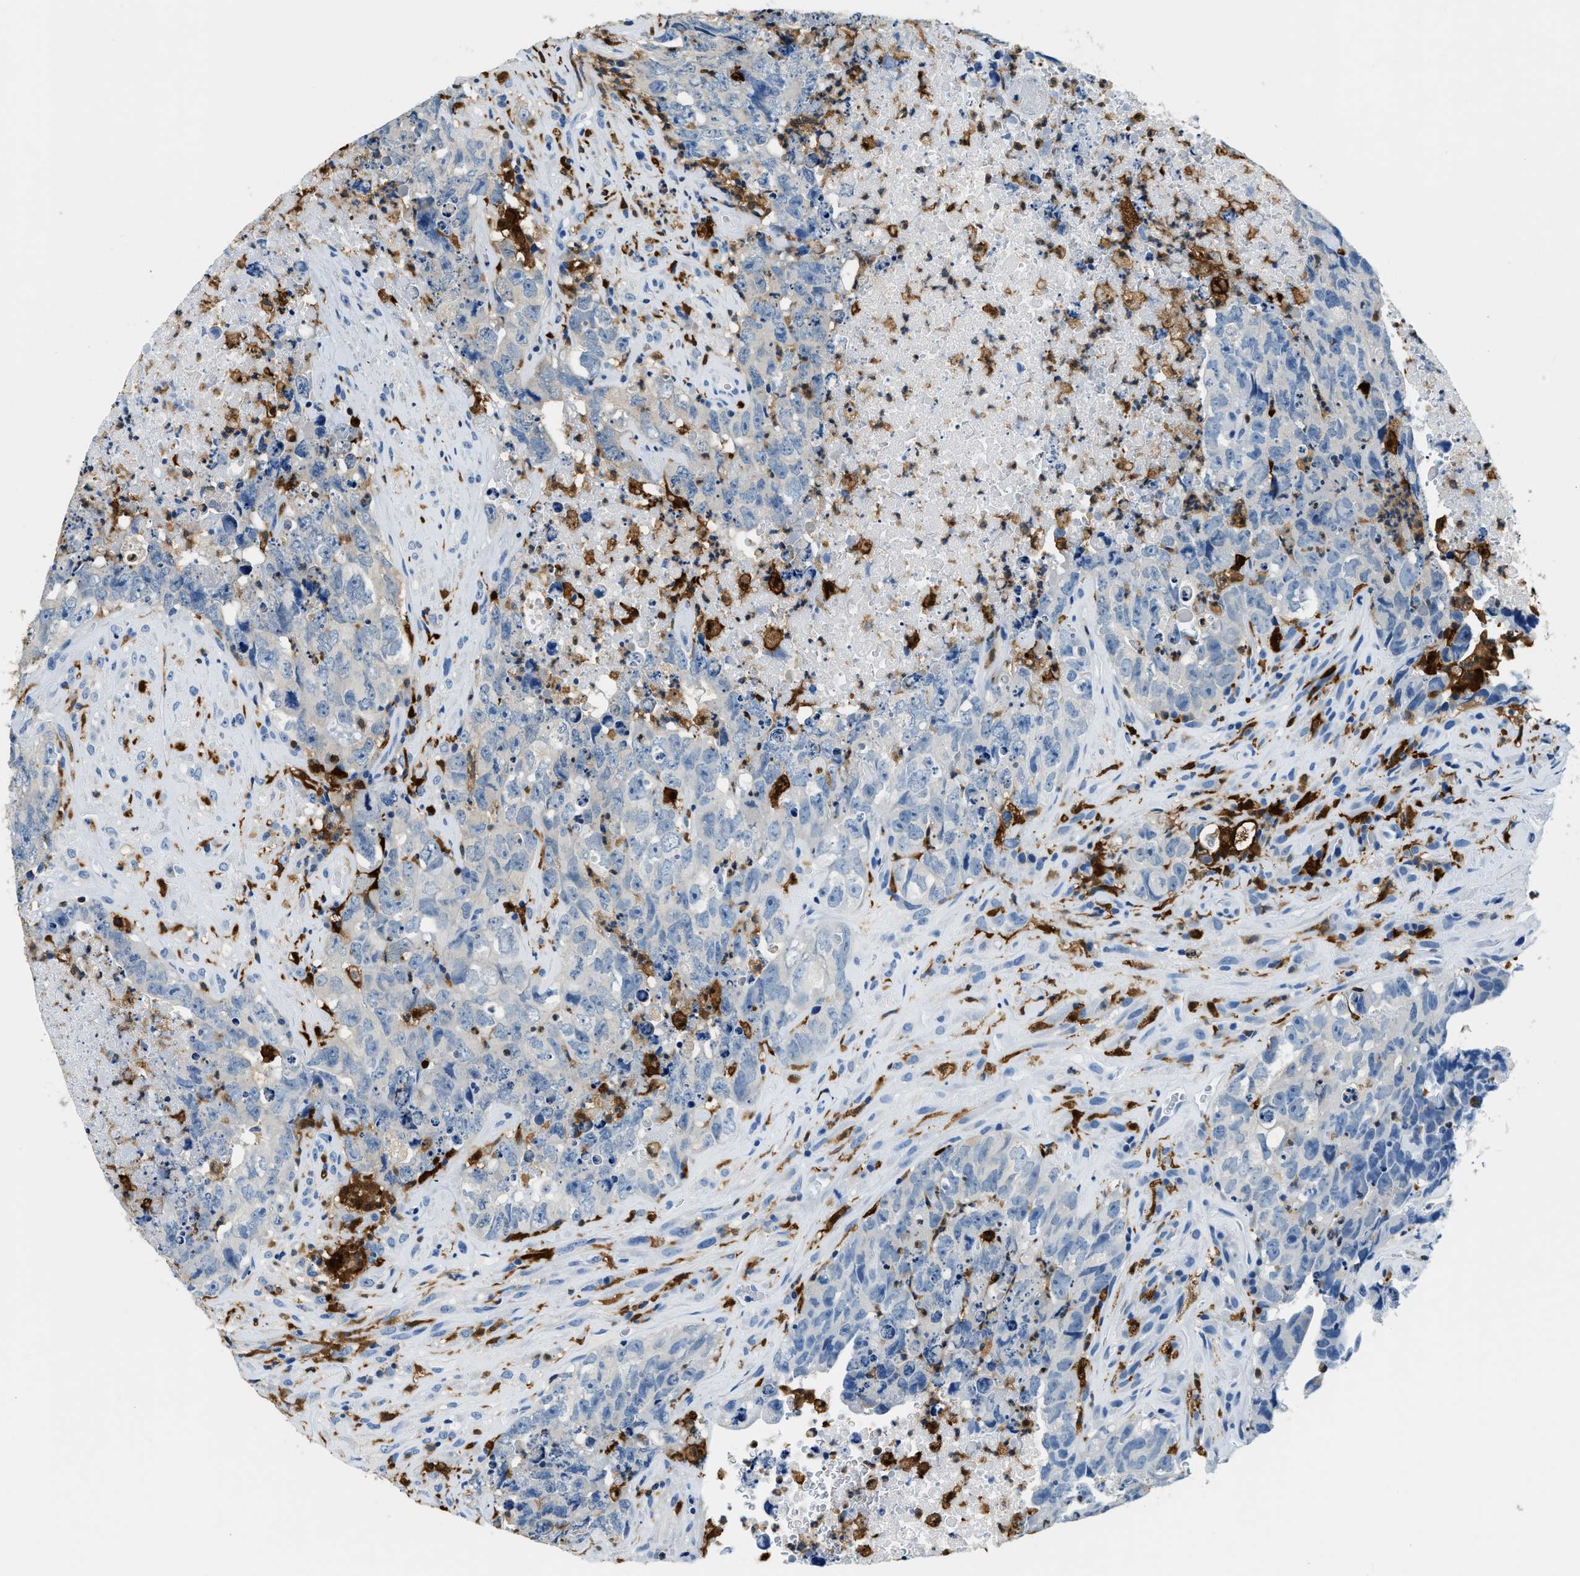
{"staining": {"intensity": "negative", "quantity": "none", "location": "none"}, "tissue": "testis cancer", "cell_type": "Tumor cells", "image_type": "cancer", "snomed": [{"axis": "morphology", "description": "Carcinoma, Embryonal, NOS"}, {"axis": "topography", "description": "Testis"}], "caption": "Human testis cancer stained for a protein using immunohistochemistry (IHC) displays no positivity in tumor cells.", "gene": "CAPG", "patient": {"sex": "male", "age": 32}}